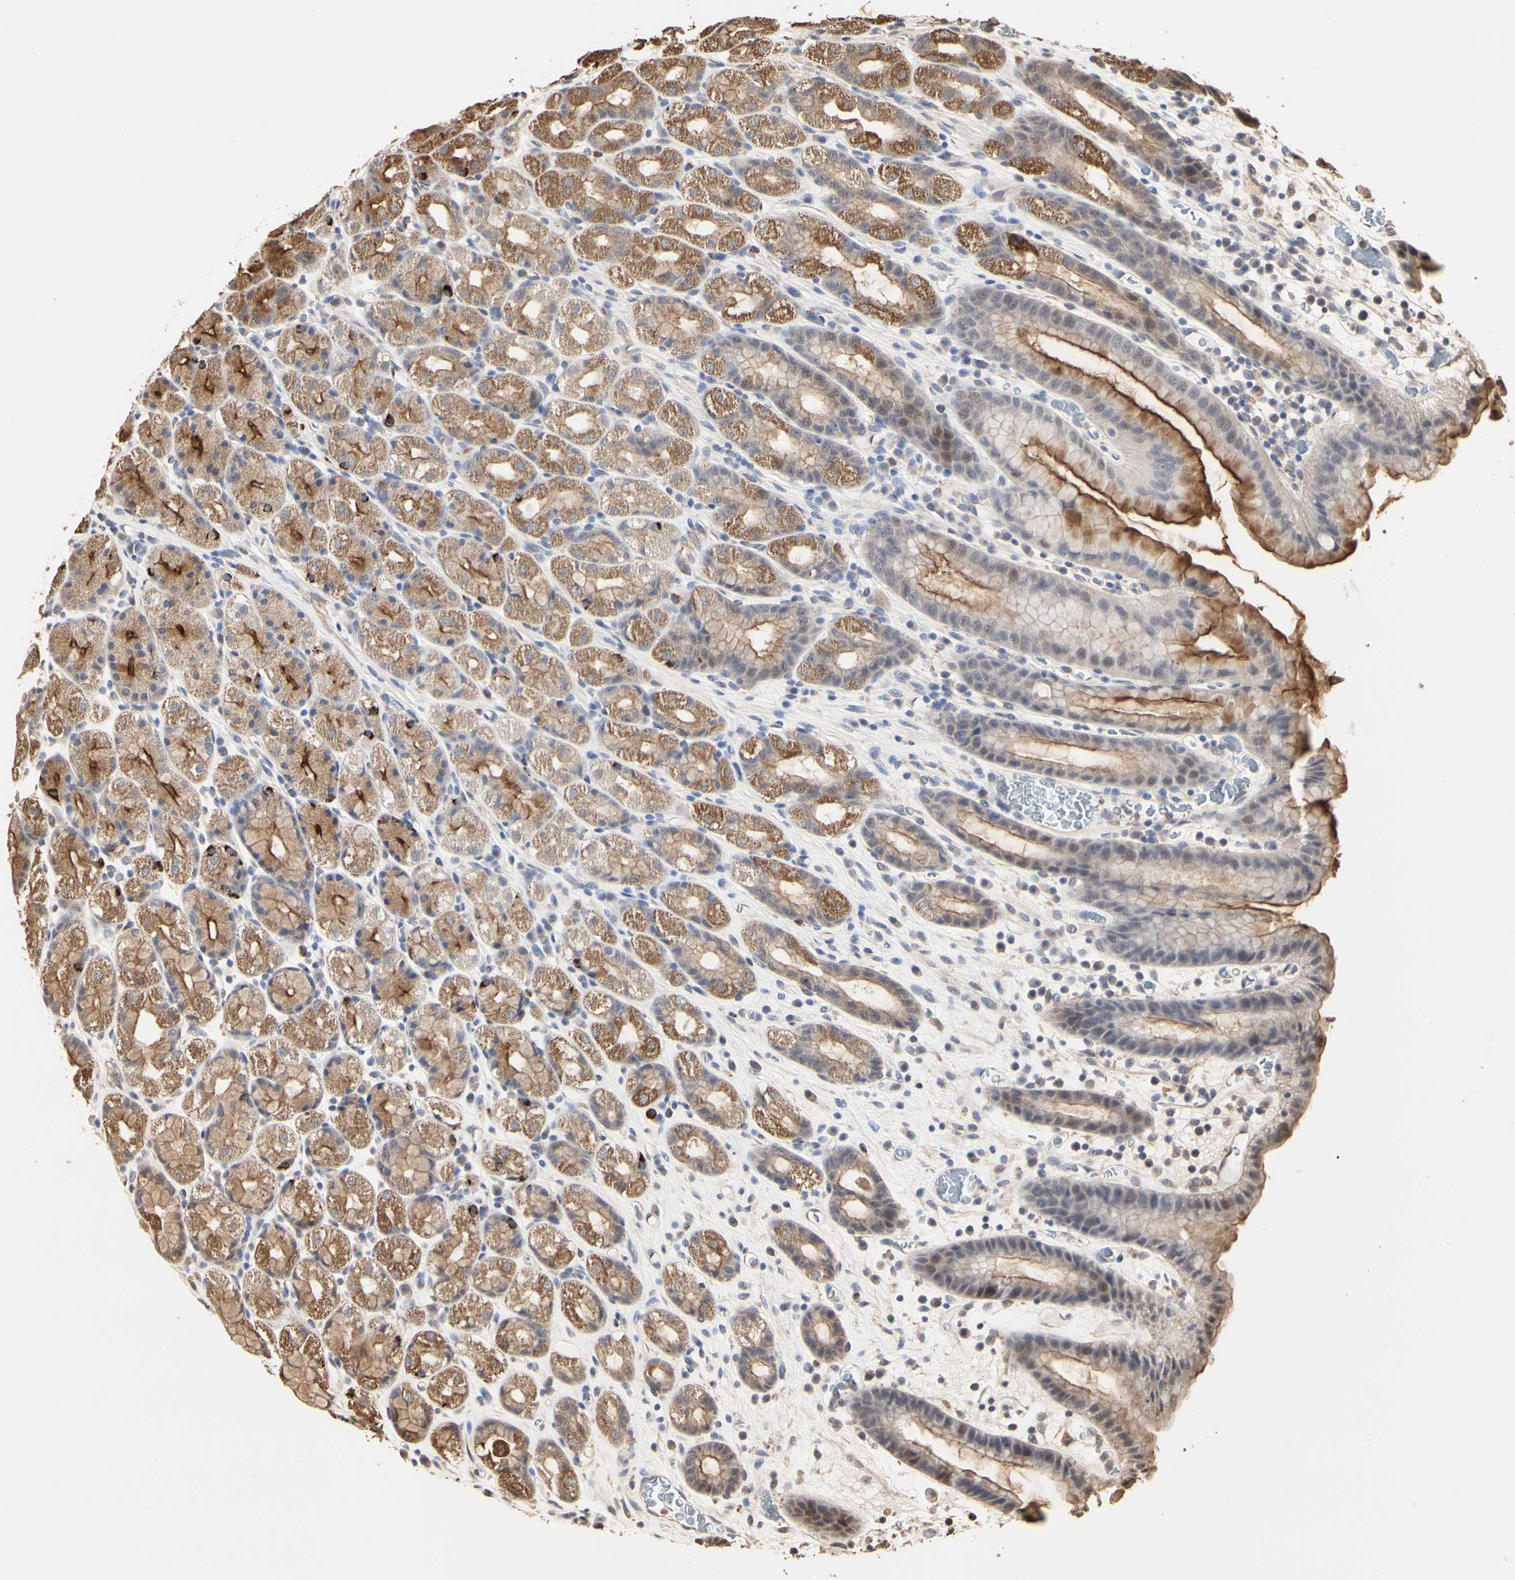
{"staining": {"intensity": "moderate", "quantity": ">75%", "location": "cytoplasmic/membranous"}, "tissue": "stomach", "cell_type": "Glandular cells", "image_type": "normal", "snomed": [{"axis": "morphology", "description": "Normal tissue, NOS"}, {"axis": "topography", "description": "Stomach, upper"}], "caption": "Immunohistochemical staining of unremarkable human stomach shows moderate cytoplasmic/membranous protein staining in approximately >75% of glandular cells. (Brightfield microscopy of DAB IHC at high magnification).", "gene": "TAOK1", "patient": {"sex": "male", "age": 68}}